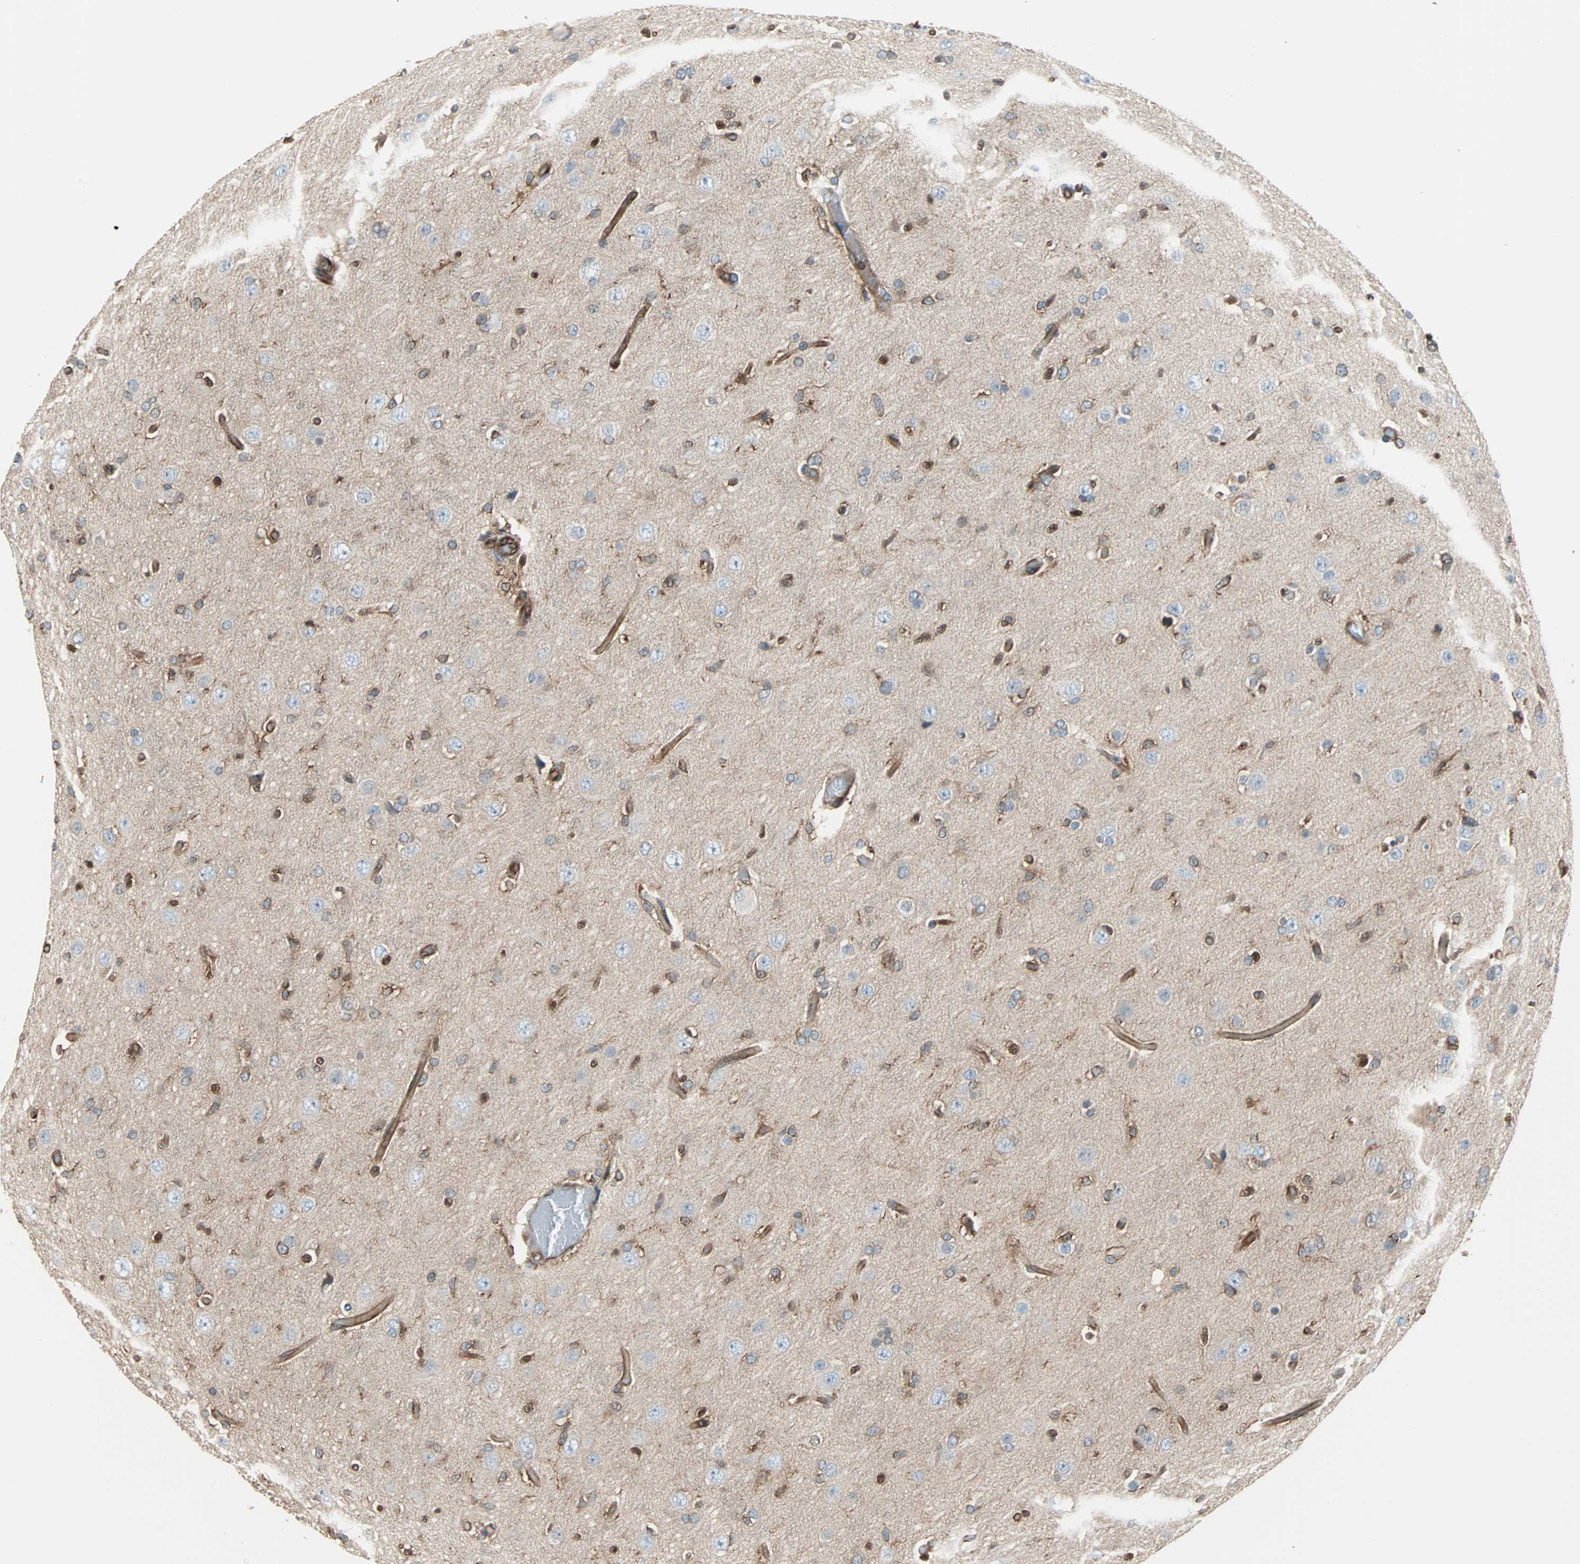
{"staining": {"intensity": "weak", "quantity": ">75%", "location": "cytoplasmic/membranous"}, "tissue": "glioma", "cell_type": "Tumor cells", "image_type": "cancer", "snomed": [{"axis": "morphology", "description": "Glioma, malignant, High grade"}, {"axis": "topography", "description": "Brain"}], "caption": "IHC histopathology image of glioma stained for a protein (brown), which shows low levels of weak cytoplasmic/membranous positivity in about >75% of tumor cells.", "gene": "RELA", "patient": {"sex": "male", "age": 33}}